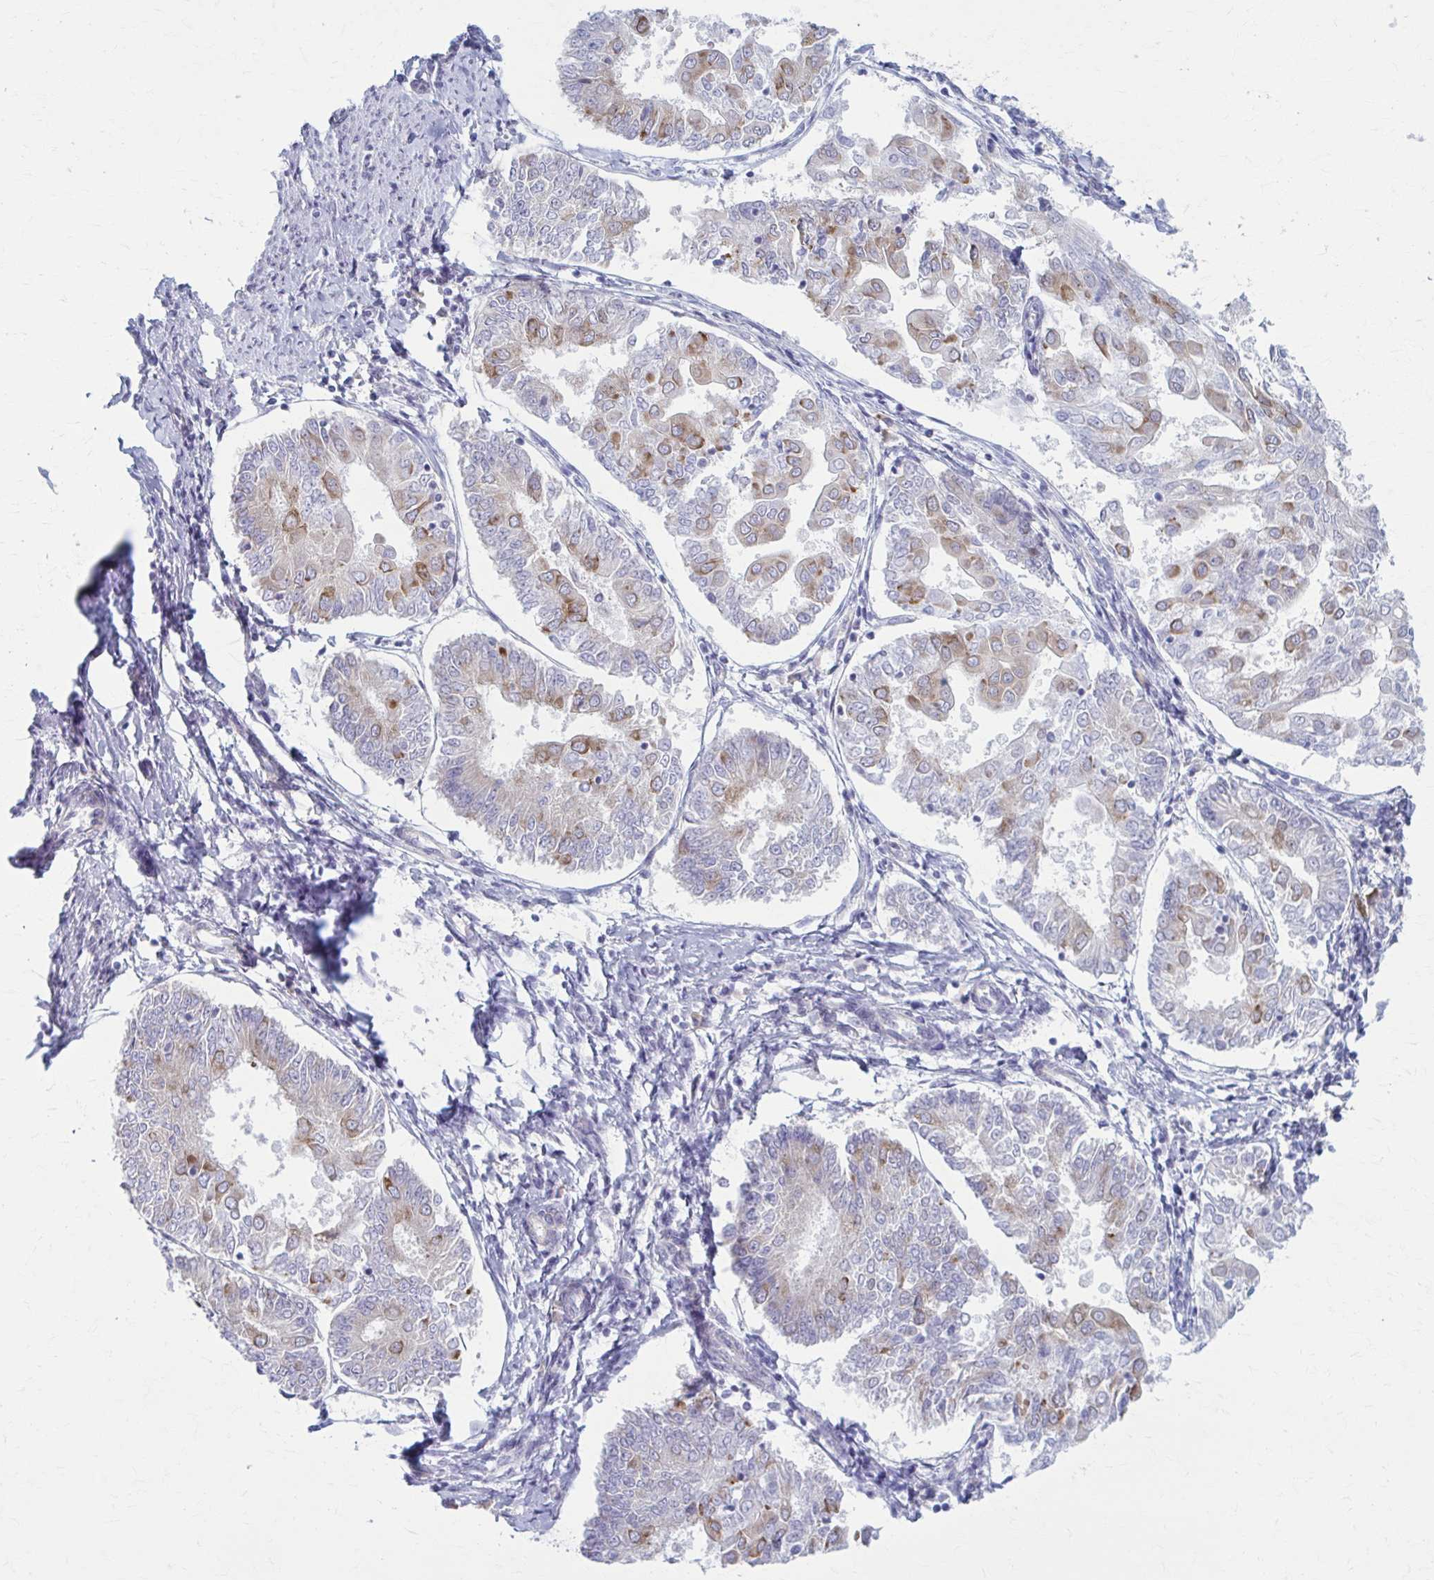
{"staining": {"intensity": "moderate", "quantity": "<25%", "location": "cytoplasmic/membranous"}, "tissue": "endometrial cancer", "cell_type": "Tumor cells", "image_type": "cancer", "snomed": [{"axis": "morphology", "description": "Adenocarcinoma, NOS"}, {"axis": "topography", "description": "Endometrium"}], "caption": "Moderate cytoplasmic/membranous positivity is present in approximately <25% of tumor cells in endometrial cancer (adenocarcinoma).", "gene": "PRKRA", "patient": {"sex": "female", "age": 68}}